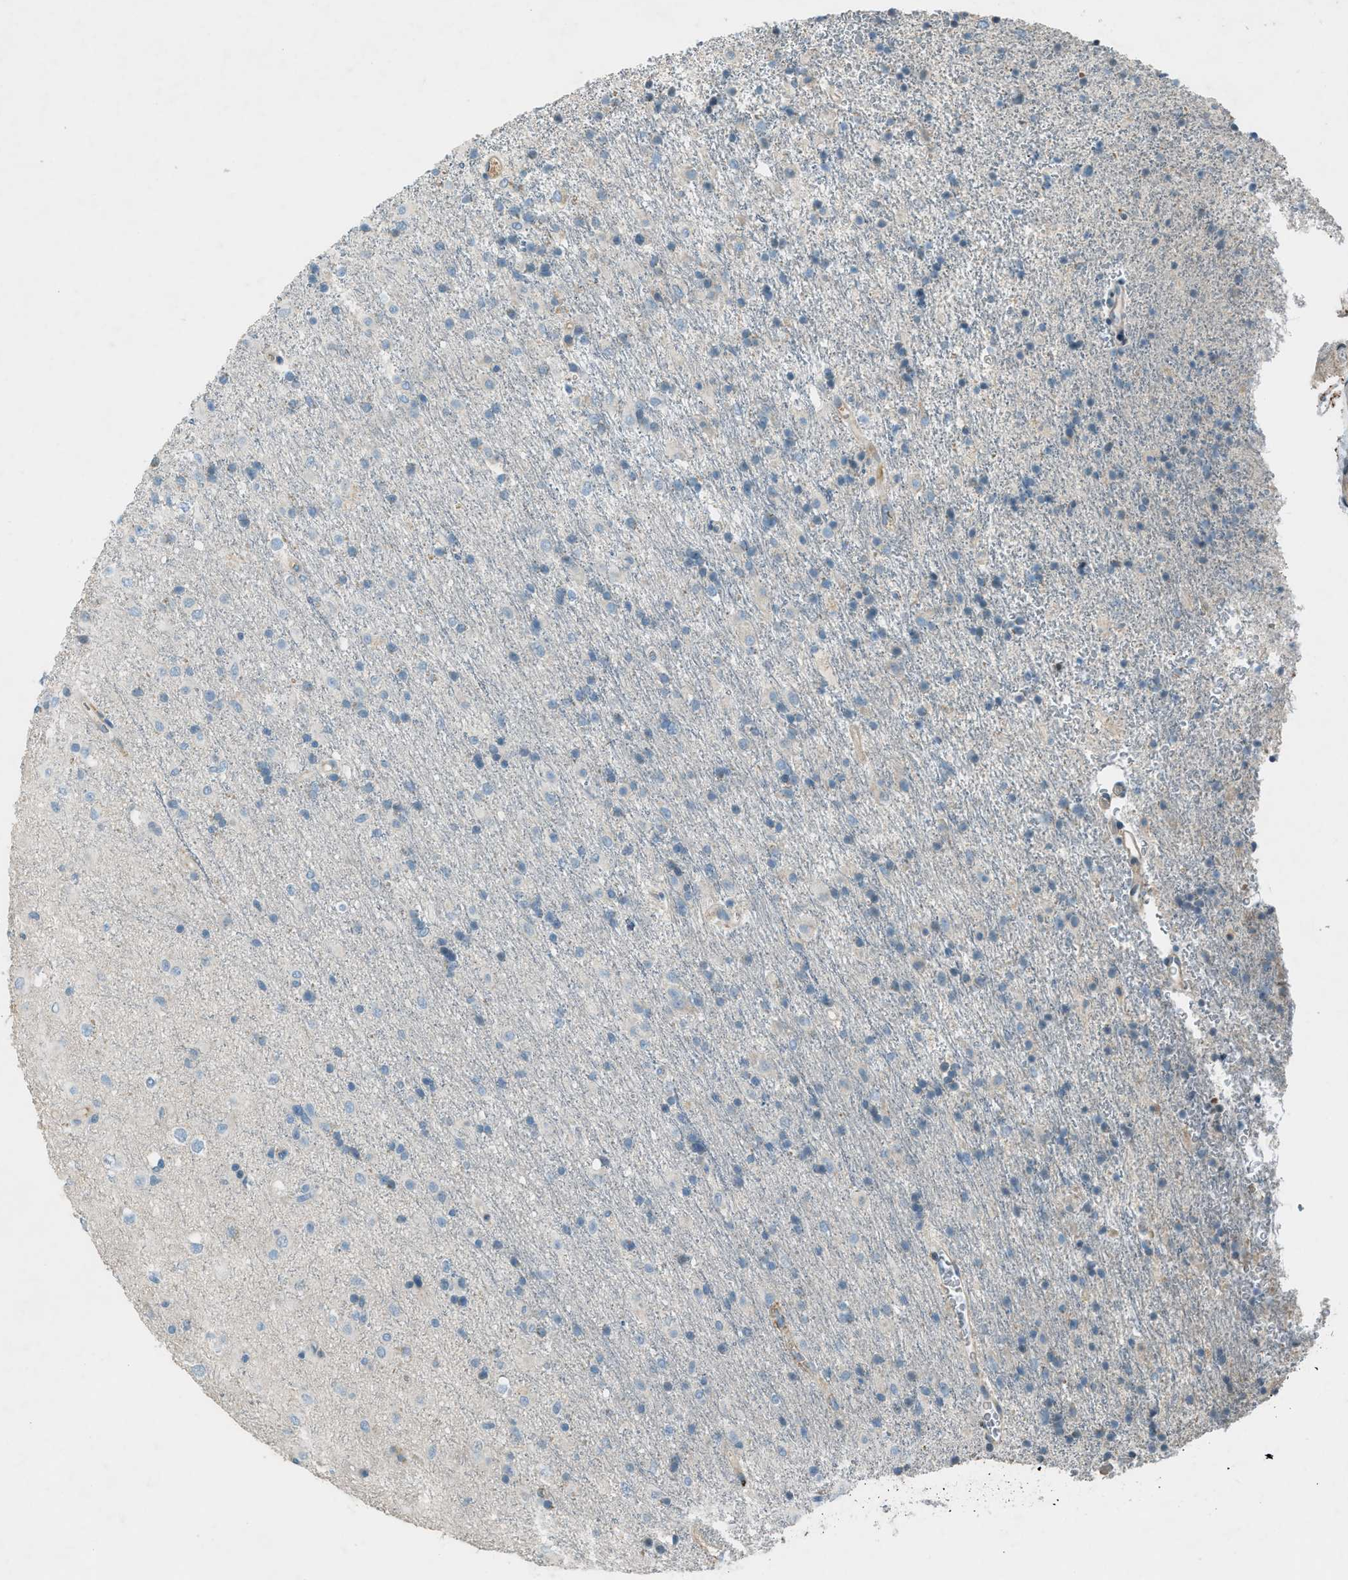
{"staining": {"intensity": "negative", "quantity": "none", "location": "none"}, "tissue": "glioma", "cell_type": "Tumor cells", "image_type": "cancer", "snomed": [{"axis": "morphology", "description": "Glioma, malignant, Low grade"}, {"axis": "topography", "description": "Brain"}], "caption": "This is a image of immunohistochemistry staining of malignant low-grade glioma, which shows no positivity in tumor cells.", "gene": "FBLN2", "patient": {"sex": "male", "age": 65}}